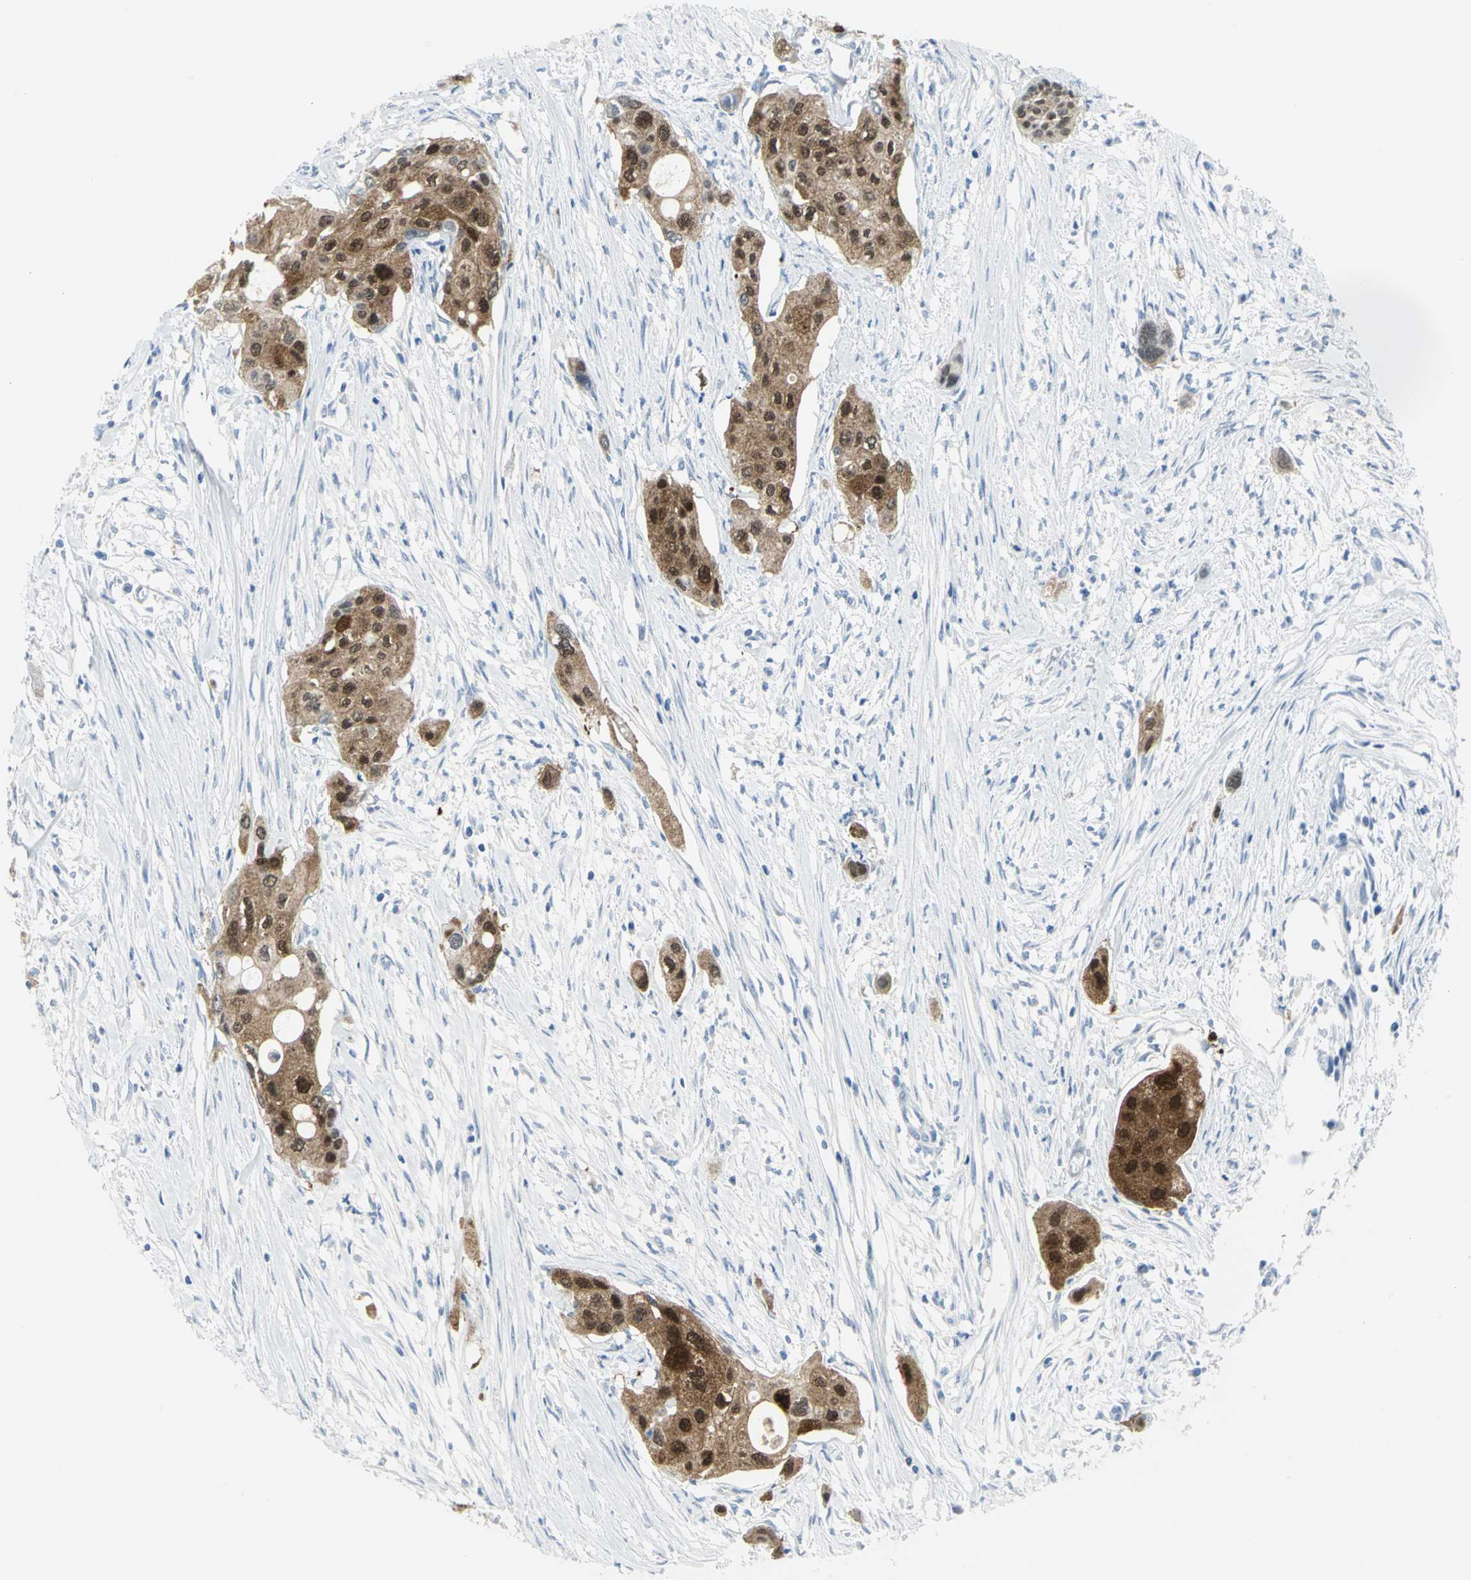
{"staining": {"intensity": "moderate", "quantity": ">75%", "location": "cytoplasmic/membranous,nuclear"}, "tissue": "pancreatic cancer", "cell_type": "Tumor cells", "image_type": "cancer", "snomed": [{"axis": "morphology", "description": "Adenocarcinoma, NOS"}, {"axis": "topography", "description": "Pancreas"}], "caption": "Tumor cells display medium levels of moderate cytoplasmic/membranous and nuclear expression in approximately >75% of cells in human pancreatic cancer. (Stains: DAB (3,3'-diaminobenzidine) in brown, nuclei in blue, Microscopy: brightfield microscopy at high magnification).", "gene": "SFN", "patient": {"sex": "female", "age": 60}}